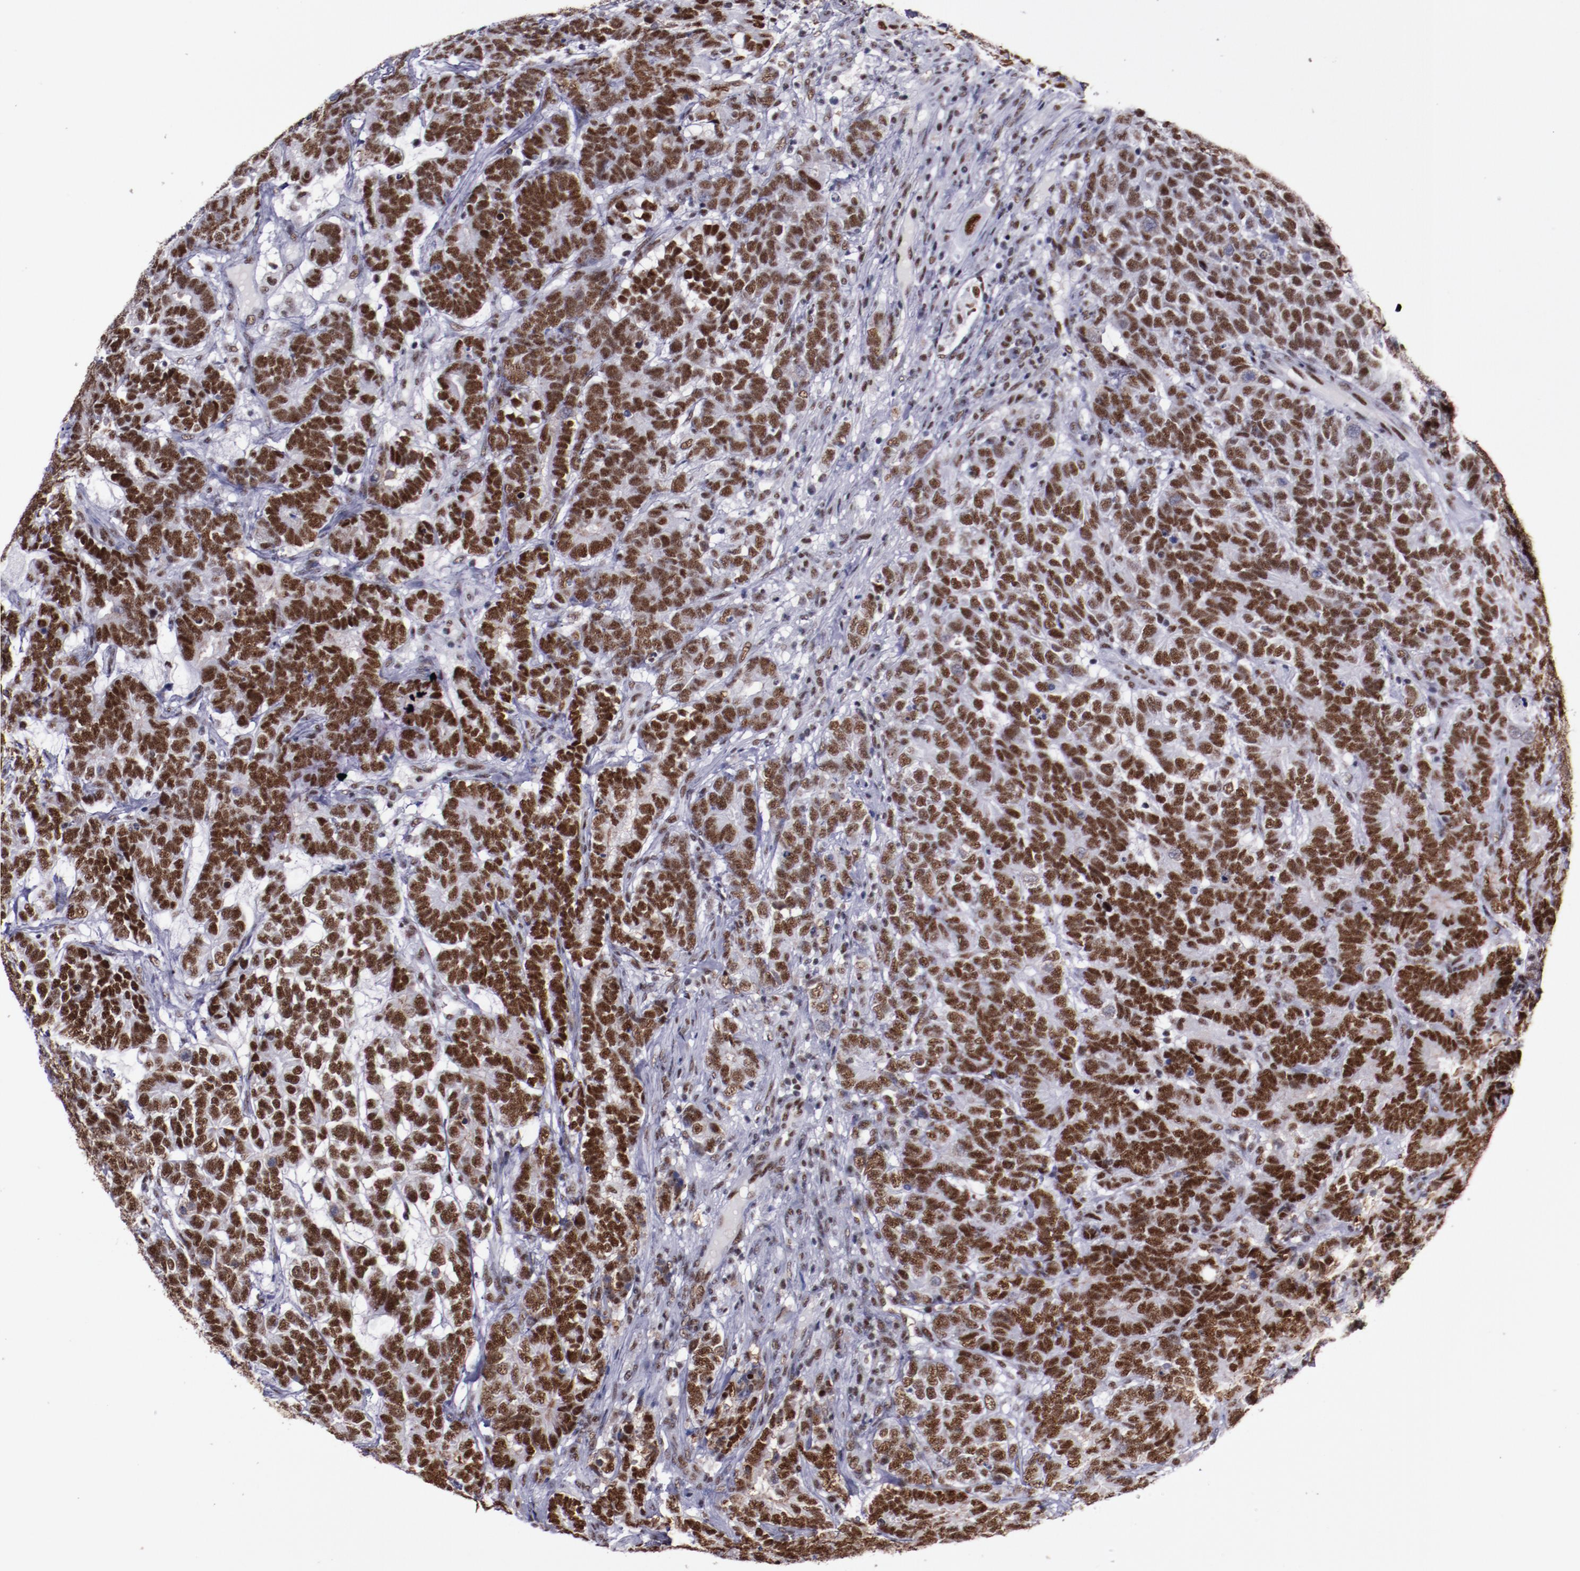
{"staining": {"intensity": "strong", "quantity": ">75%", "location": "nuclear"}, "tissue": "testis cancer", "cell_type": "Tumor cells", "image_type": "cancer", "snomed": [{"axis": "morphology", "description": "Carcinoma, Embryonal, NOS"}, {"axis": "topography", "description": "Testis"}], "caption": "Immunohistochemical staining of human testis cancer exhibits high levels of strong nuclear expression in approximately >75% of tumor cells.", "gene": "PPP4R3A", "patient": {"sex": "male", "age": 26}}